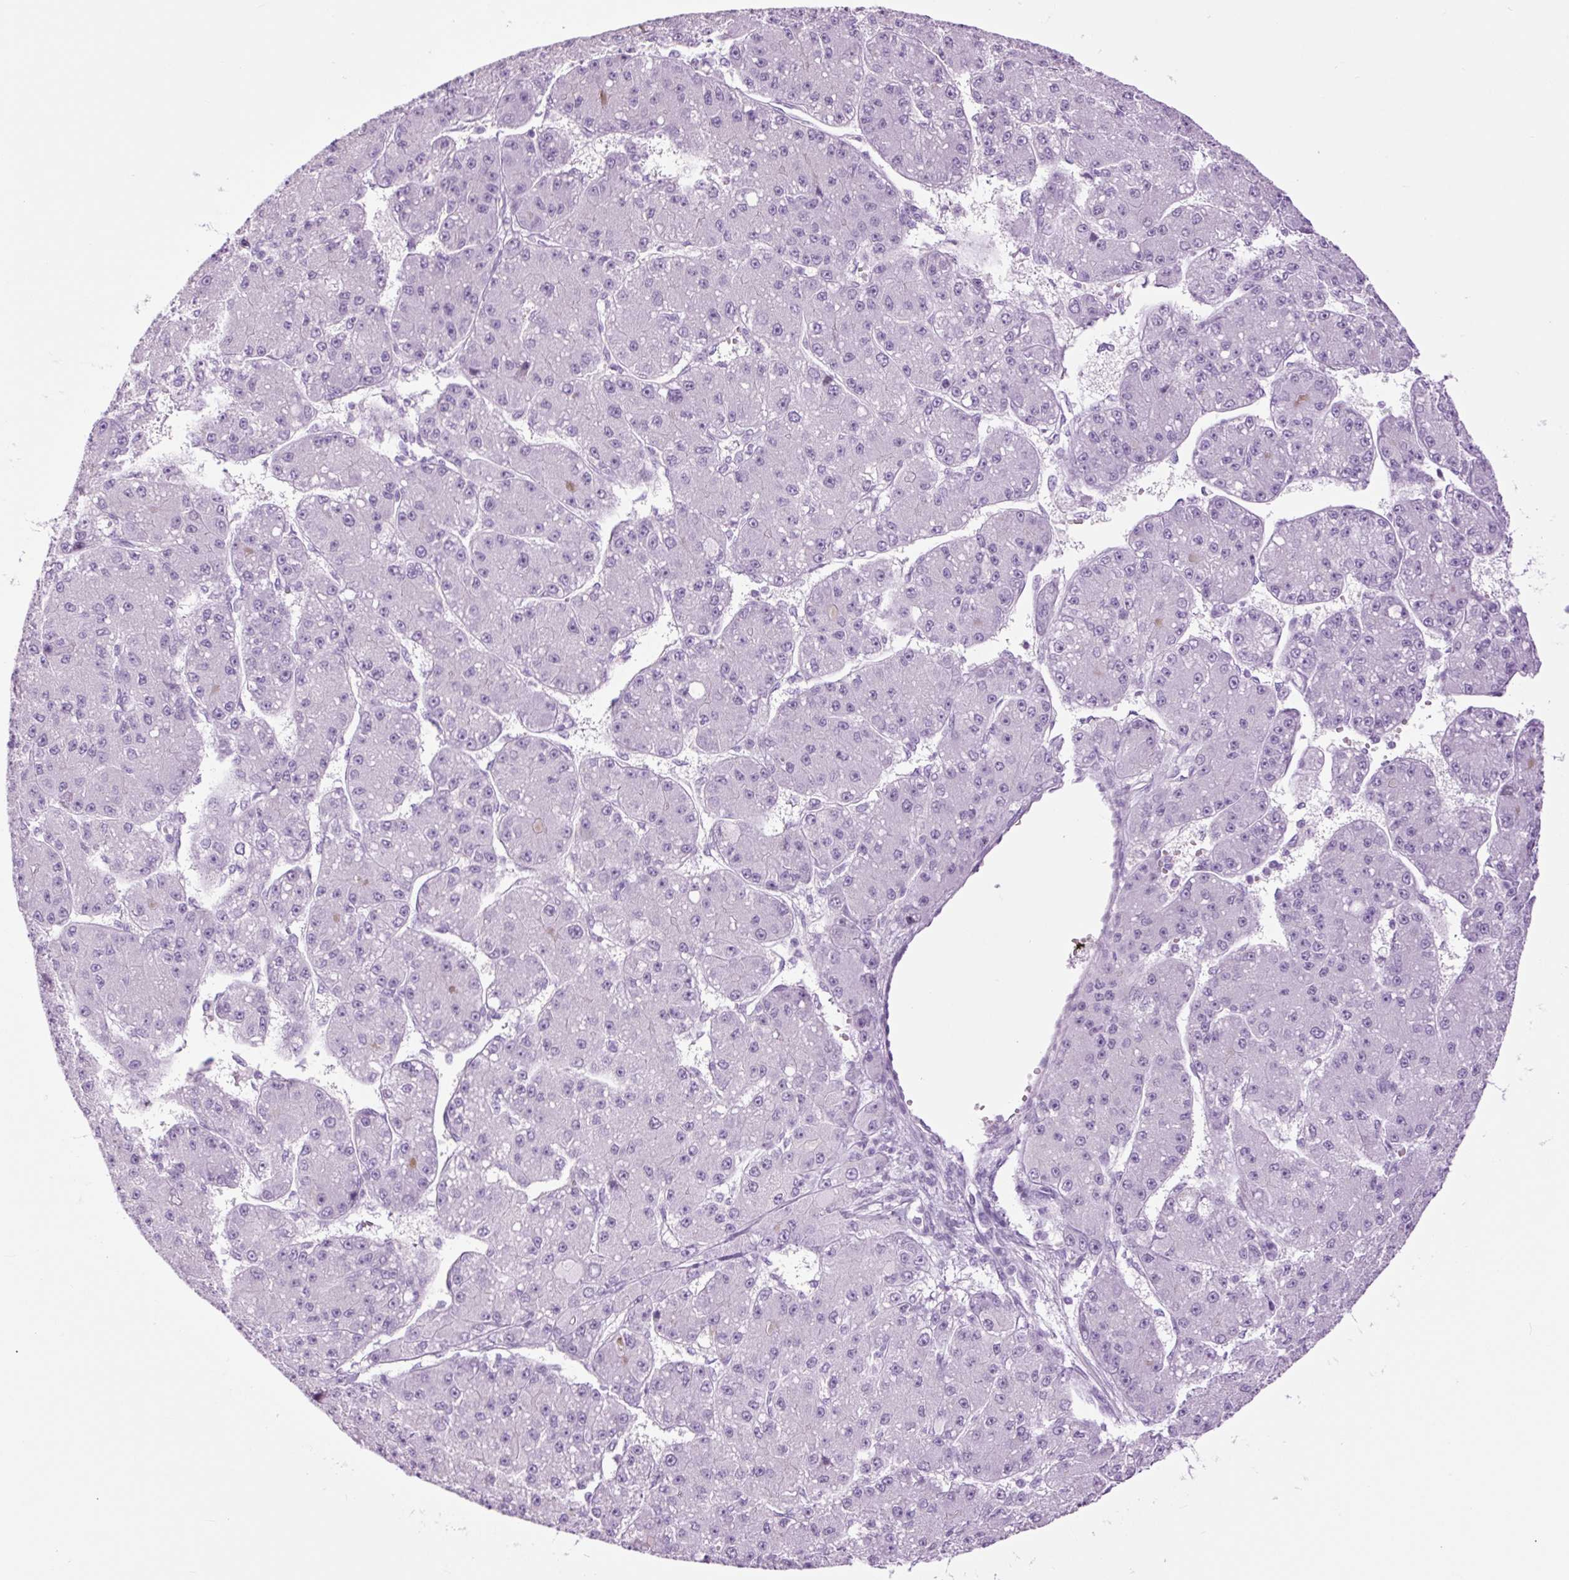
{"staining": {"intensity": "negative", "quantity": "none", "location": "none"}, "tissue": "liver cancer", "cell_type": "Tumor cells", "image_type": "cancer", "snomed": [{"axis": "morphology", "description": "Carcinoma, Hepatocellular, NOS"}, {"axis": "topography", "description": "Liver"}], "caption": "Image shows no significant protein expression in tumor cells of hepatocellular carcinoma (liver).", "gene": "TFF2", "patient": {"sex": "male", "age": 67}}